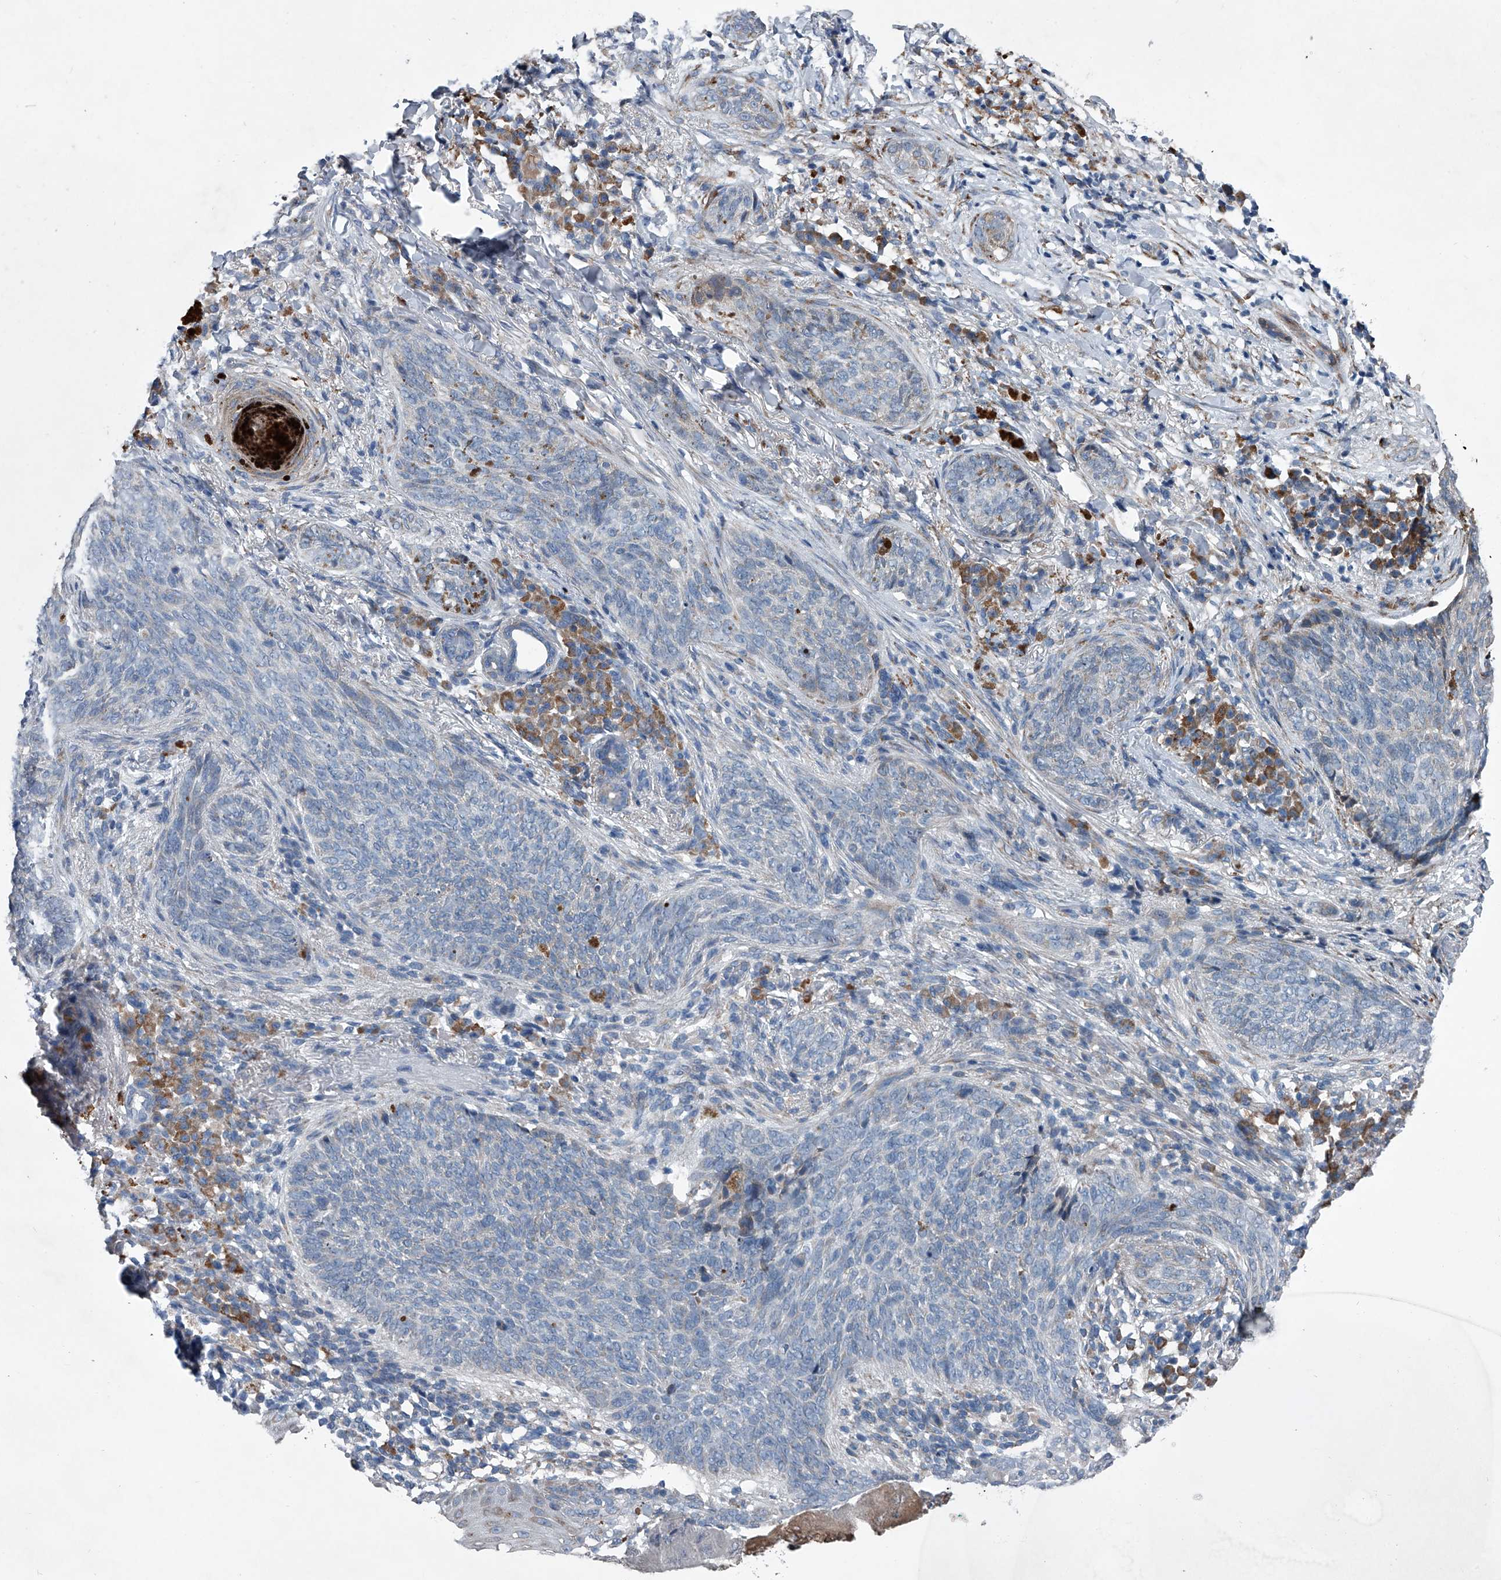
{"staining": {"intensity": "negative", "quantity": "none", "location": "none"}, "tissue": "skin cancer", "cell_type": "Tumor cells", "image_type": "cancer", "snomed": [{"axis": "morphology", "description": "Basal cell carcinoma"}, {"axis": "topography", "description": "Skin"}], "caption": "DAB immunohistochemical staining of basal cell carcinoma (skin) shows no significant expression in tumor cells. The staining is performed using DAB brown chromogen with nuclei counter-stained in using hematoxylin.", "gene": "ABCG1", "patient": {"sex": "male", "age": 85}}